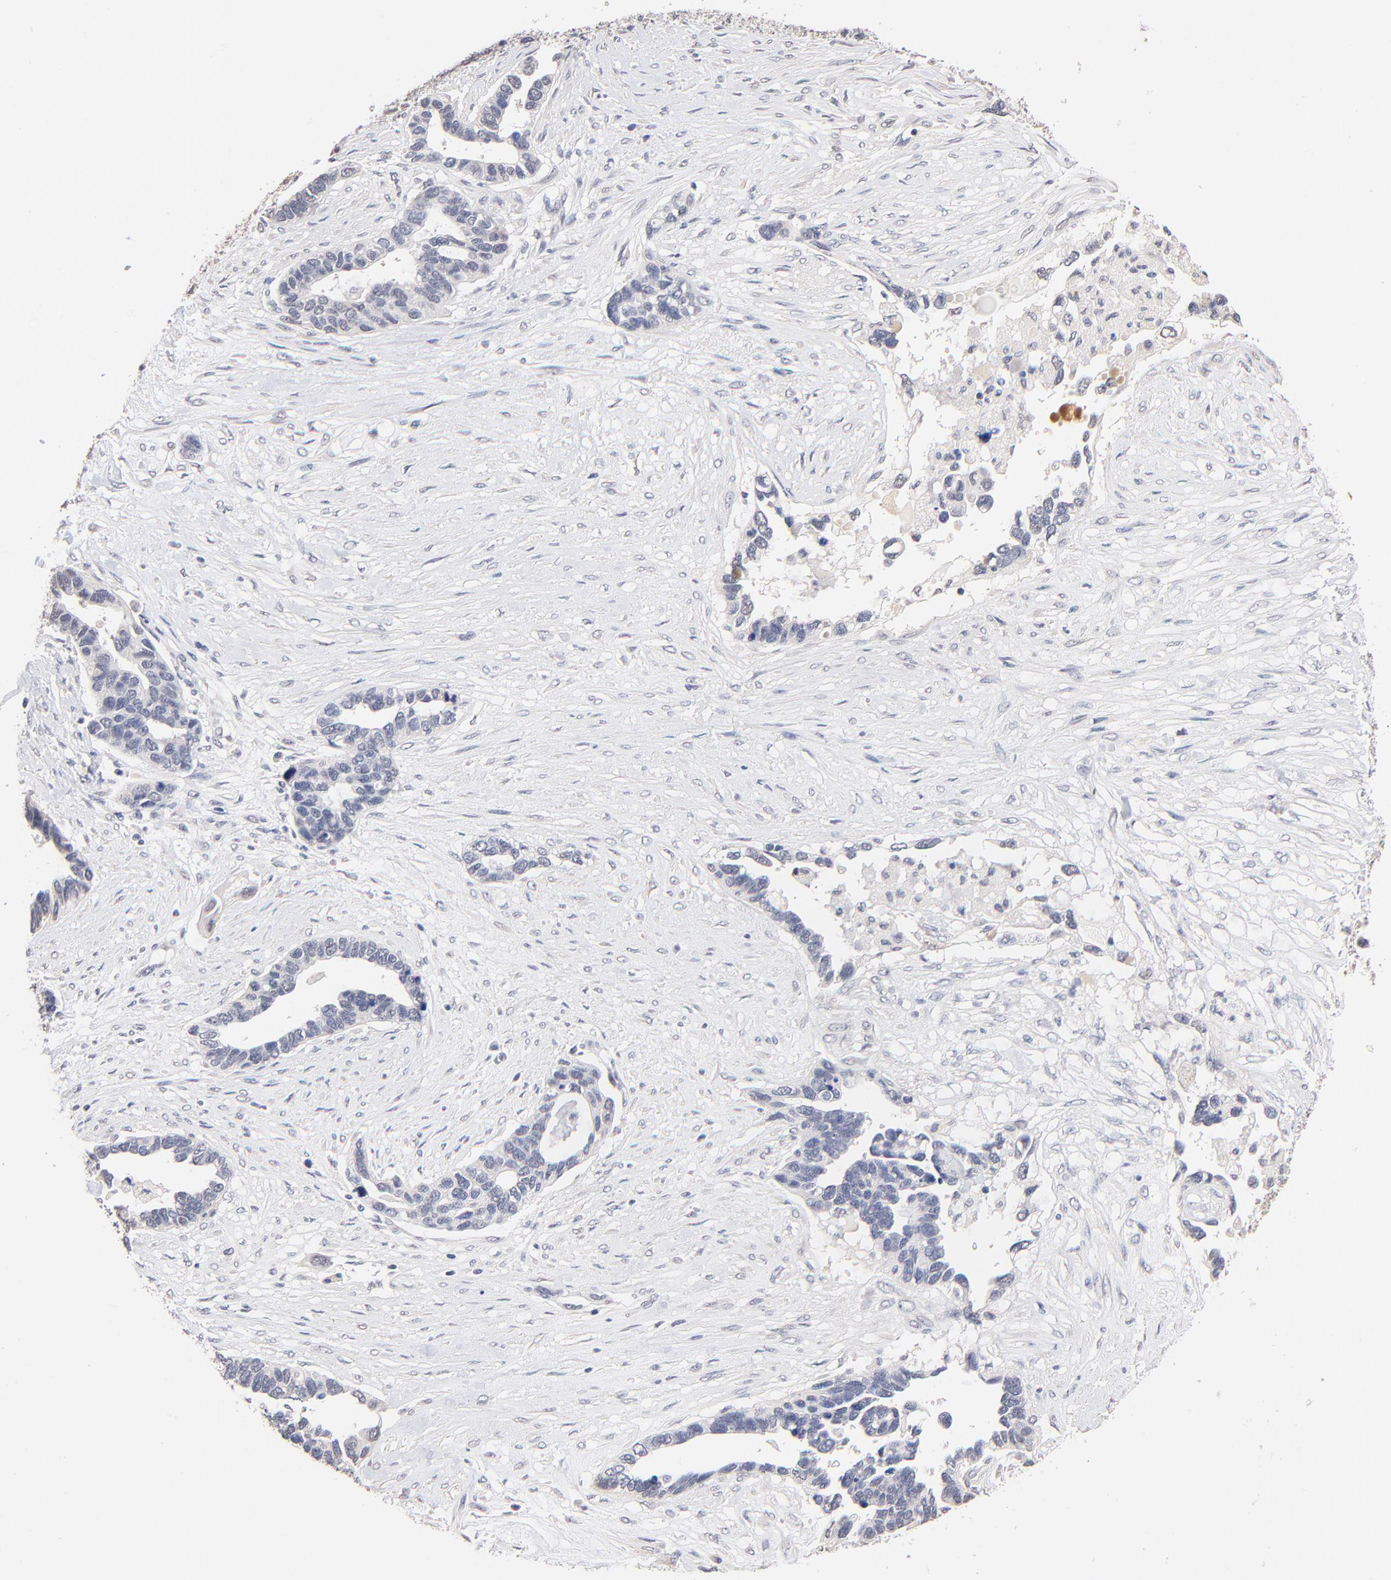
{"staining": {"intensity": "negative", "quantity": "none", "location": "none"}, "tissue": "ovarian cancer", "cell_type": "Tumor cells", "image_type": "cancer", "snomed": [{"axis": "morphology", "description": "Cystadenocarcinoma, serous, NOS"}, {"axis": "topography", "description": "Ovary"}], "caption": "DAB immunohistochemical staining of ovarian serous cystadenocarcinoma reveals no significant expression in tumor cells. Nuclei are stained in blue.", "gene": "RIBC2", "patient": {"sex": "female", "age": 54}}